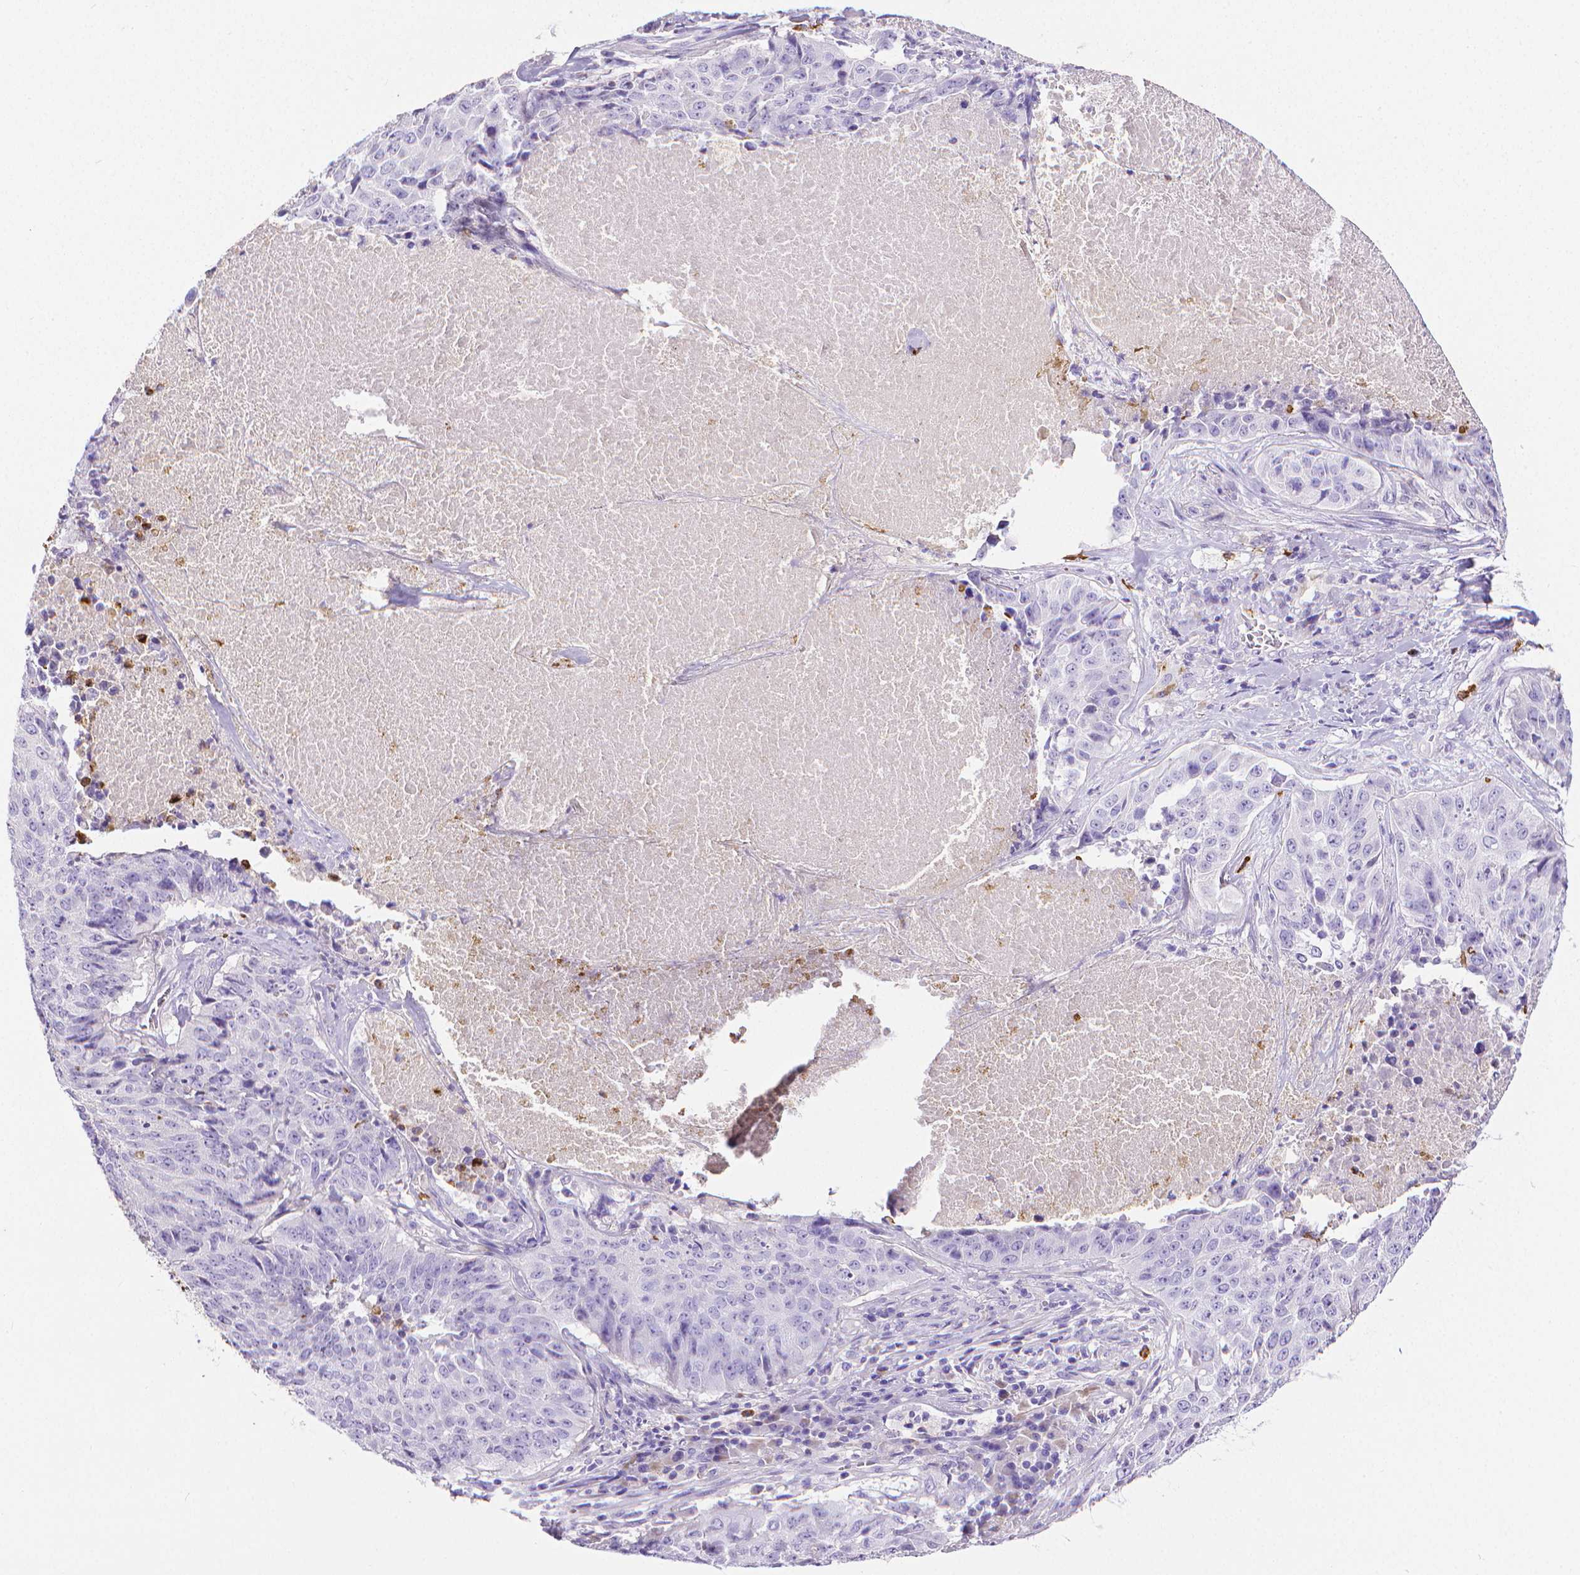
{"staining": {"intensity": "negative", "quantity": "none", "location": "none"}, "tissue": "lung cancer", "cell_type": "Tumor cells", "image_type": "cancer", "snomed": [{"axis": "morphology", "description": "Normal tissue, NOS"}, {"axis": "morphology", "description": "Squamous cell carcinoma, NOS"}, {"axis": "topography", "description": "Bronchus"}, {"axis": "topography", "description": "Lung"}], "caption": "An immunohistochemistry (IHC) micrograph of lung squamous cell carcinoma is shown. There is no staining in tumor cells of lung squamous cell carcinoma.", "gene": "MMP9", "patient": {"sex": "male", "age": 64}}